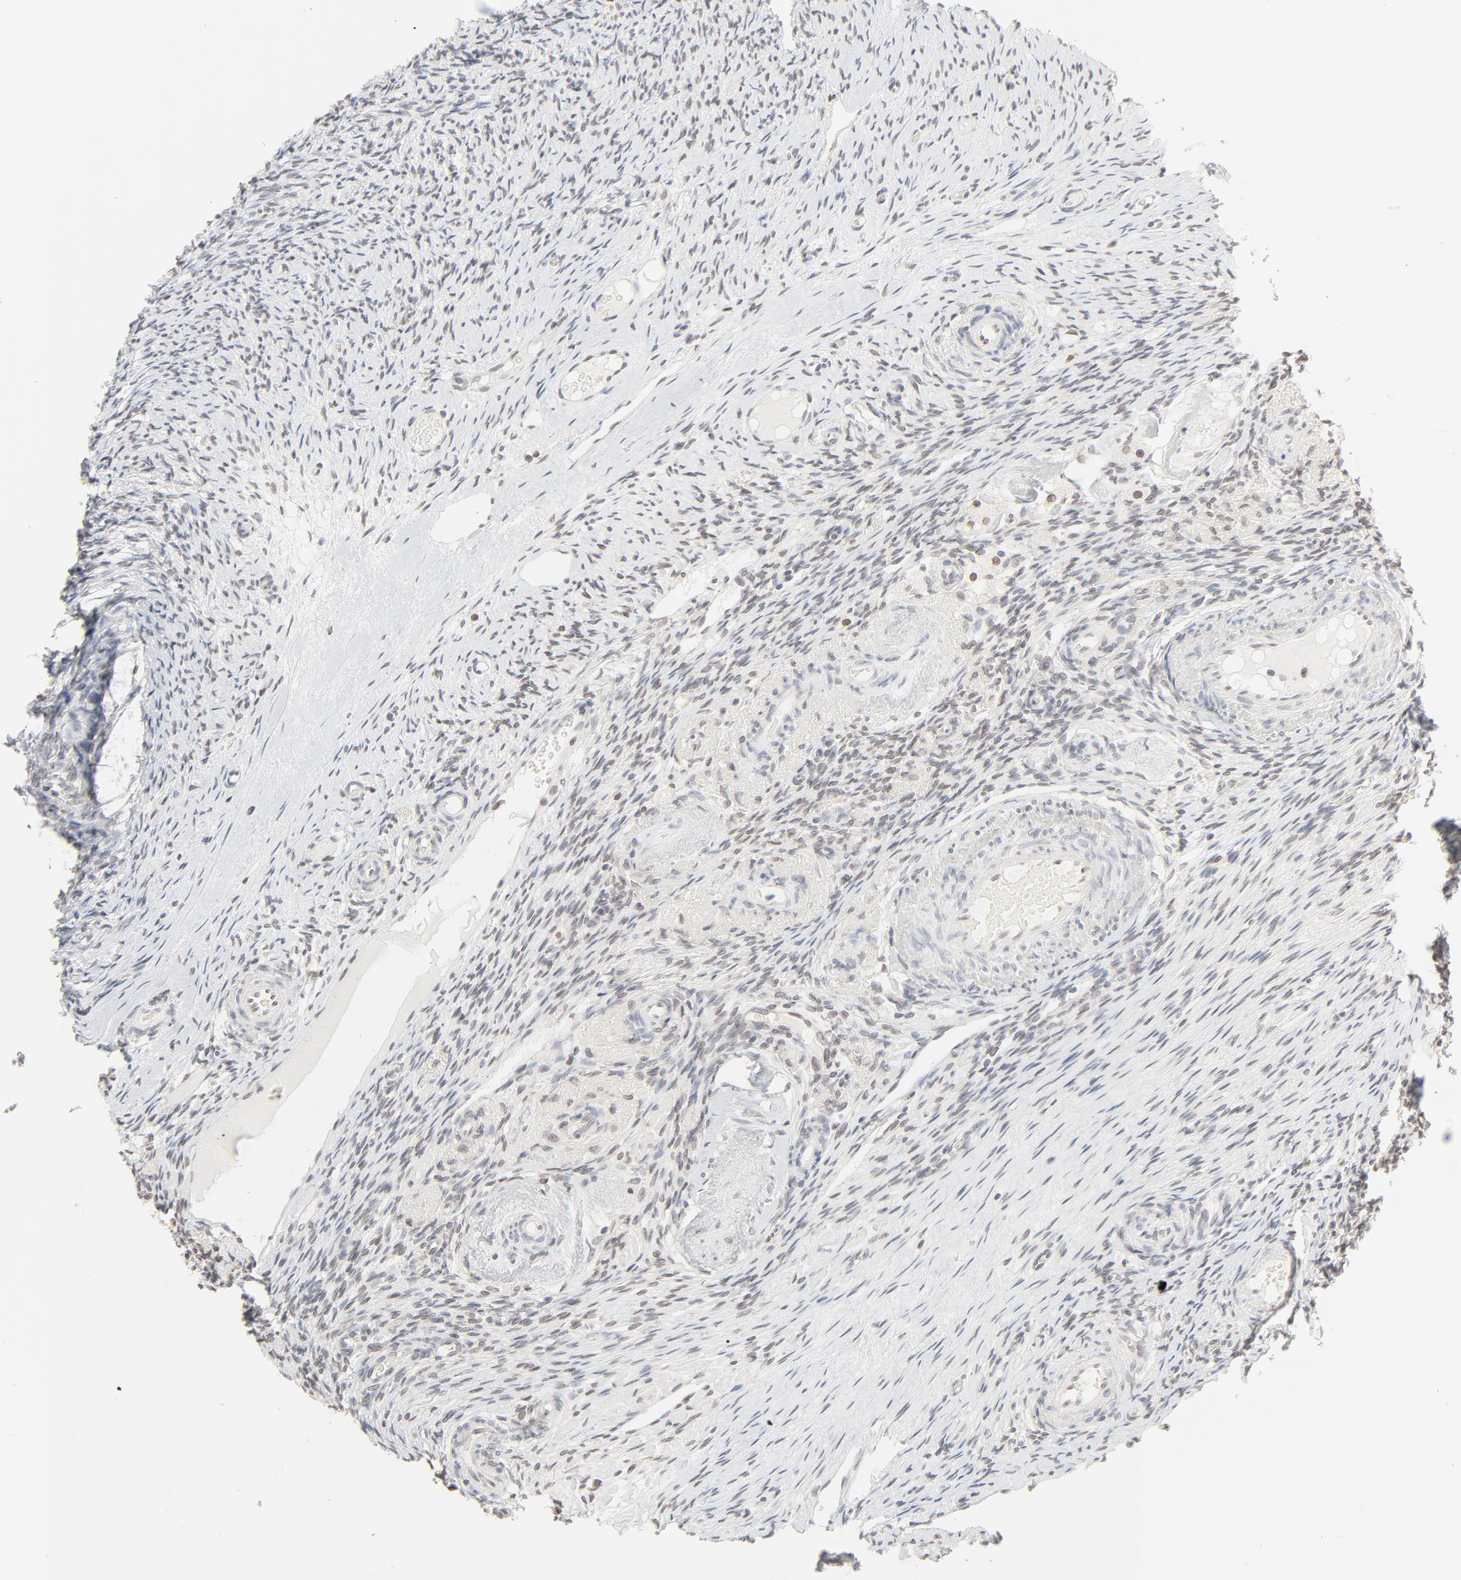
{"staining": {"intensity": "weak", "quantity": "<25%", "location": "cytoplasmic/membranous,nuclear"}, "tissue": "ovary", "cell_type": "Ovarian stroma cells", "image_type": "normal", "snomed": [{"axis": "morphology", "description": "Normal tissue, NOS"}, {"axis": "topography", "description": "Ovary"}], "caption": "IHC image of normal ovary: ovary stained with DAB demonstrates no significant protein staining in ovarian stroma cells.", "gene": "MAD1L1", "patient": {"sex": "female", "age": 60}}